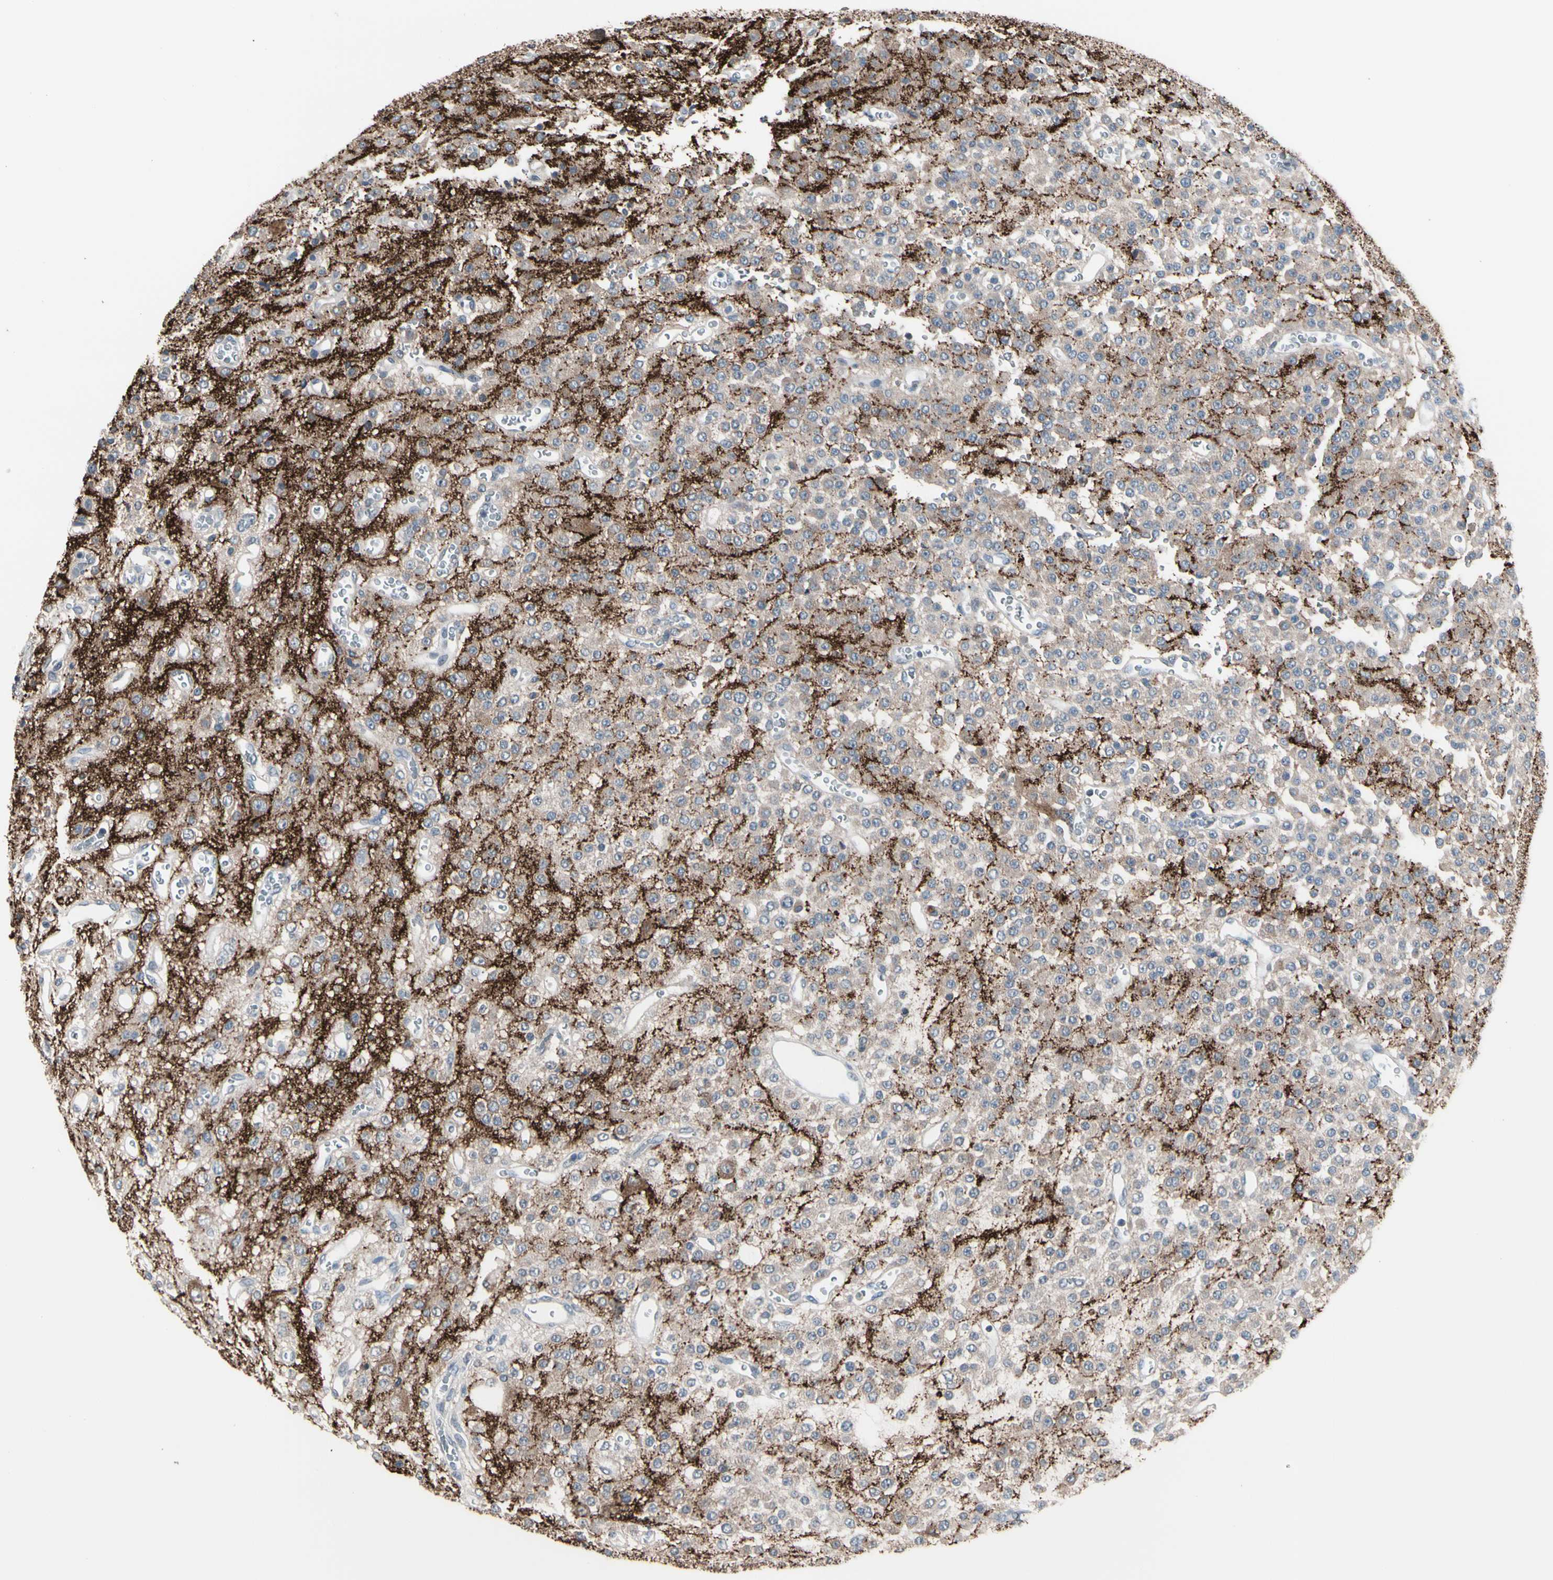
{"staining": {"intensity": "weak", "quantity": ">75%", "location": "cytoplasmic/membranous"}, "tissue": "glioma", "cell_type": "Tumor cells", "image_type": "cancer", "snomed": [{"axis": "morphology", "description": "Glioma, malignant, Low grade"}, {"axis": "topography", "description": "Brain"}], "caption": "Malignant low-grade glioma stained with a brown dye shows weak cytoplasmic/membranous positive positivity in approximately >75% of tumor cells.", "gene": "SV2A", "patient": {"sex": "male", "age": 38}}